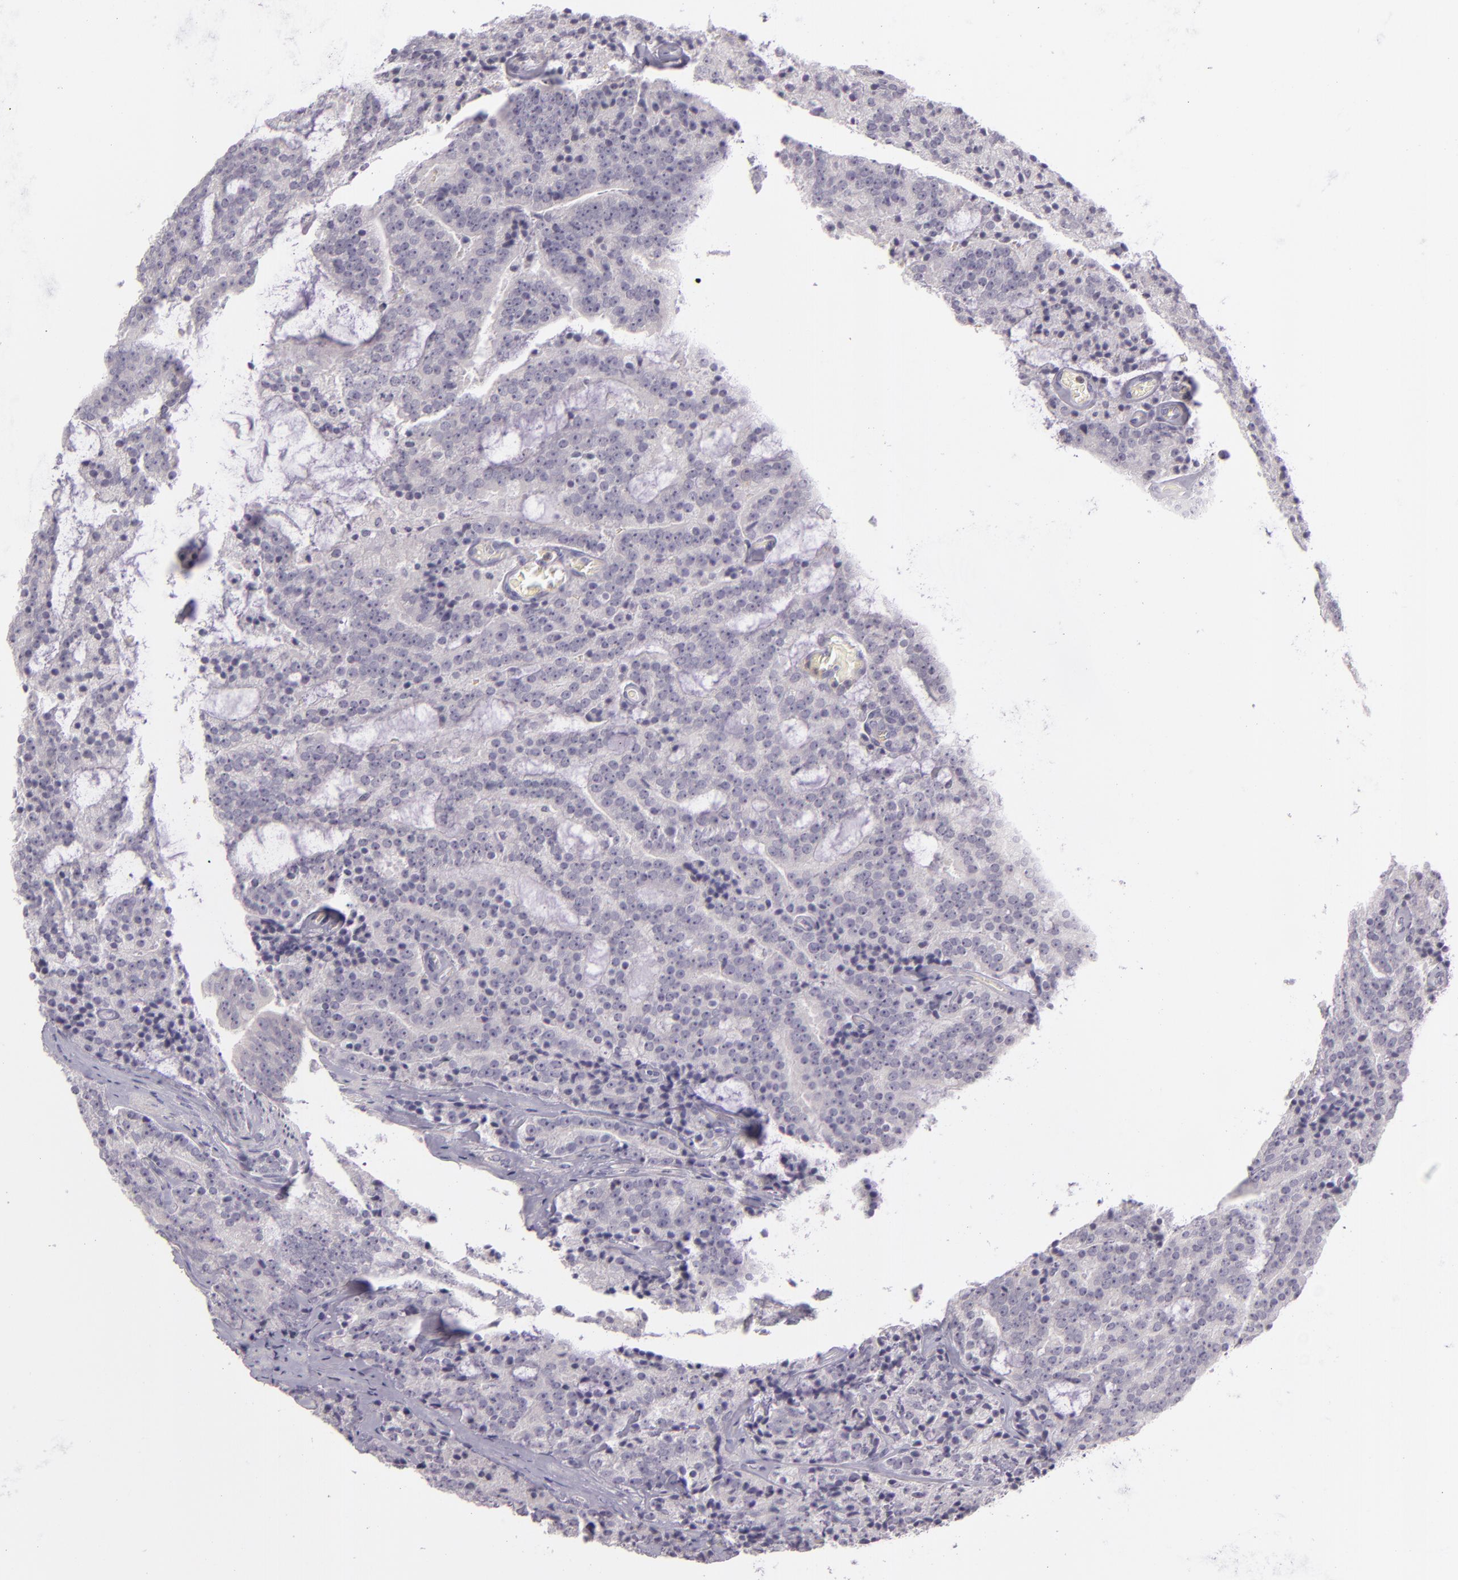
{"staining": {"intensity": "negative", "quantity": "none", "location": "none"}, "tissue": "prostate cancer", "cell_type": "Tumor cells", "image_type": "cancer", "snomed": [{"axis": "morphology", "description": "Adenocarcinoma, Medium grade"}, {"axis": "topography", "description": "Prostate"}], "caption": "Image shows no protein staining in tumor cells of prostate adenocarcinoma (medium-grade) tissue.", "gene": "CBS", "patient": {"sex": "male", "age": 65}}